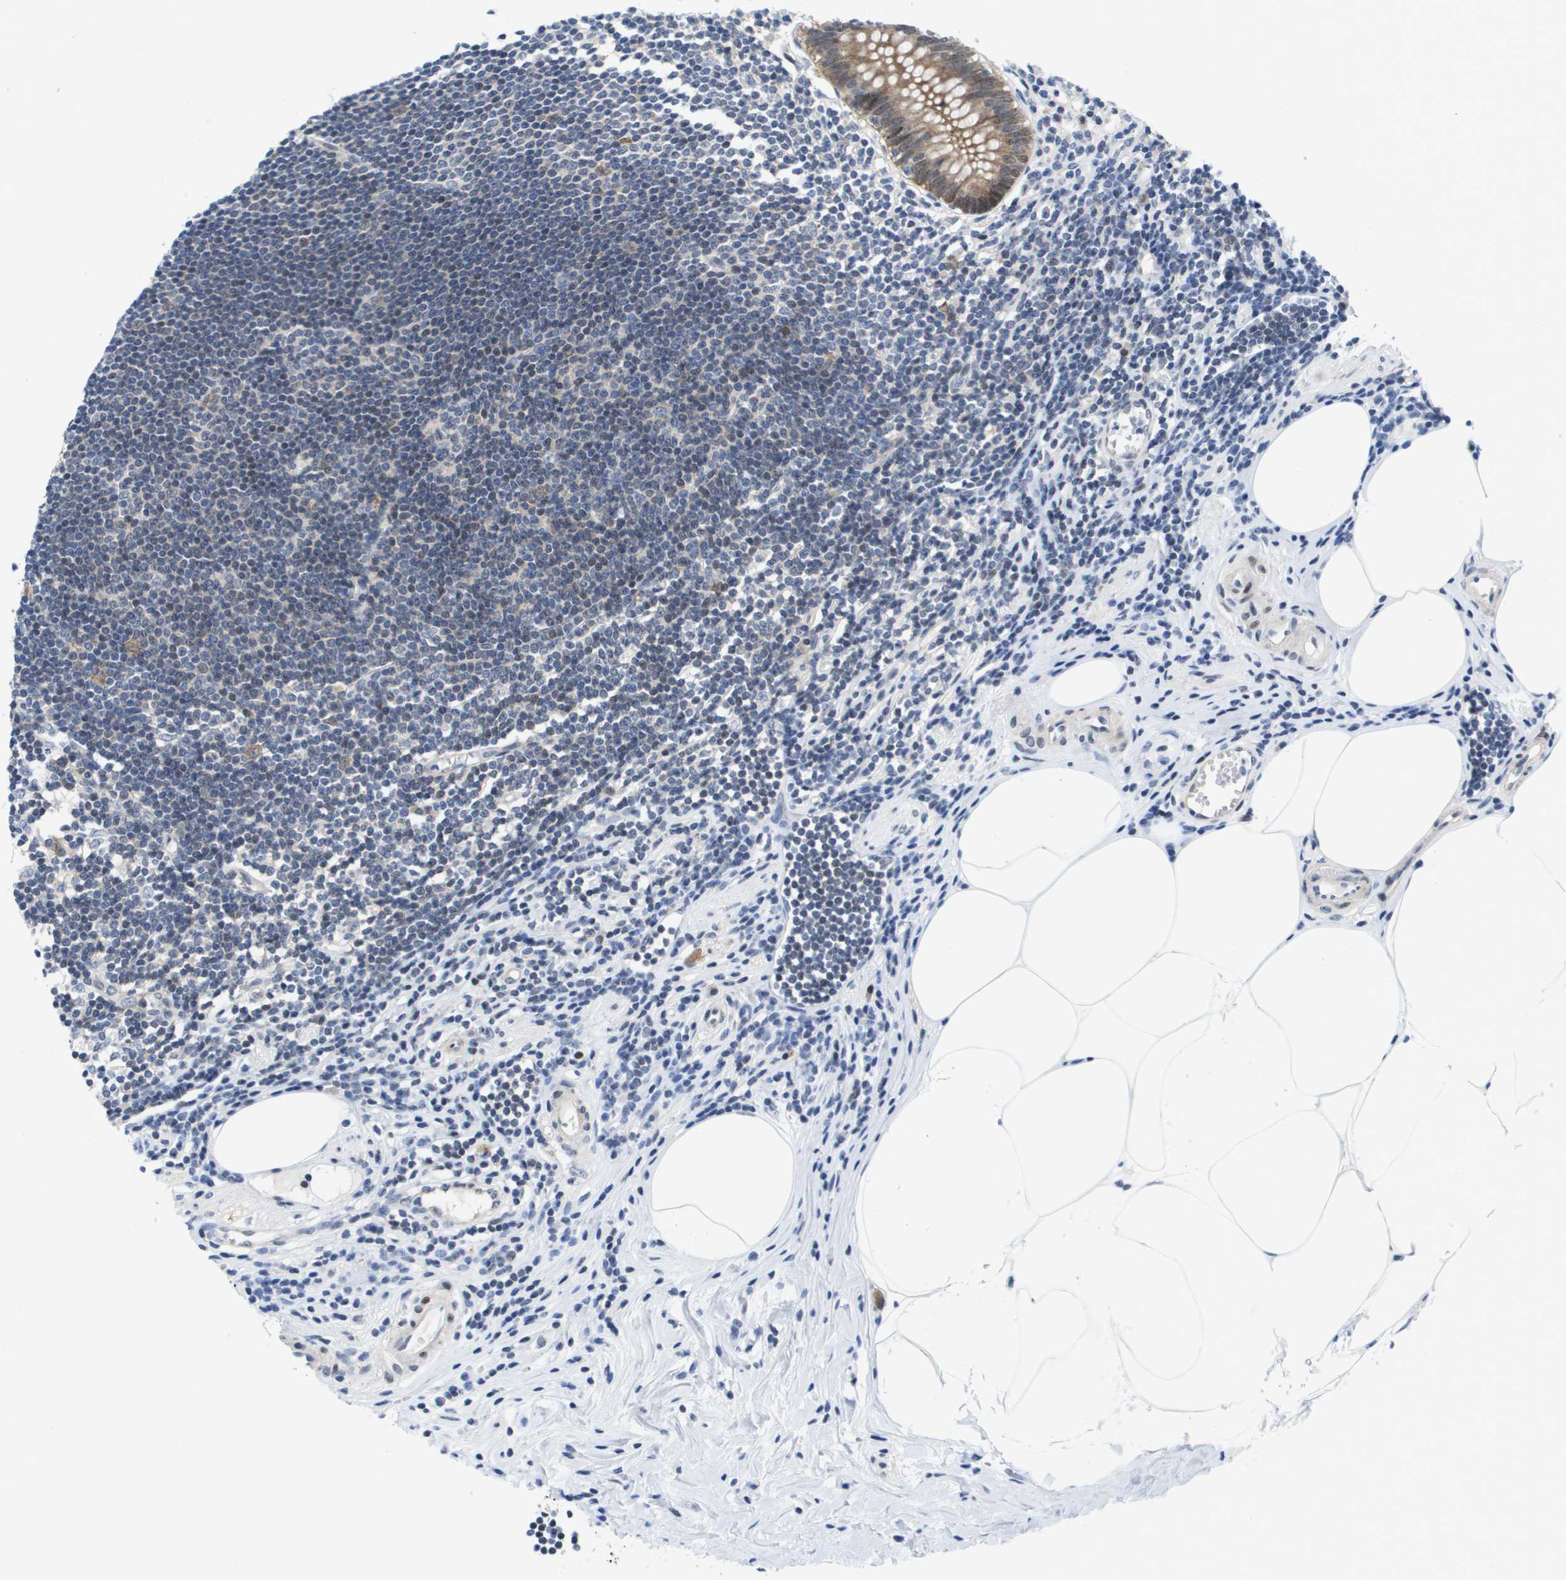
{"staining": {"intensity": "moderate", "quantity": ">75%", "location": "cytoplasmic/membranous"}, "tissue": "appendix", "cell_type": "Glandular cells", "image_type": "normal", "snomed": [{"axis": "morphology", "description": "Normal tissue, NOS"}, {"axis": "topography", "description": "Appendix"}], "caption": "A brown stain highlights moderate cytoplasmic/membranous positivity of a protein in glandular cells of normal human appendix. The staining is performed using DAB (3,3'-diaminobenzidine) brown chromogen to label protein expression. The nuclei are counter-stained blue using hematoxylin.", "gene": "FKBP4", "patient": {"sex": "female", "age": 50}}